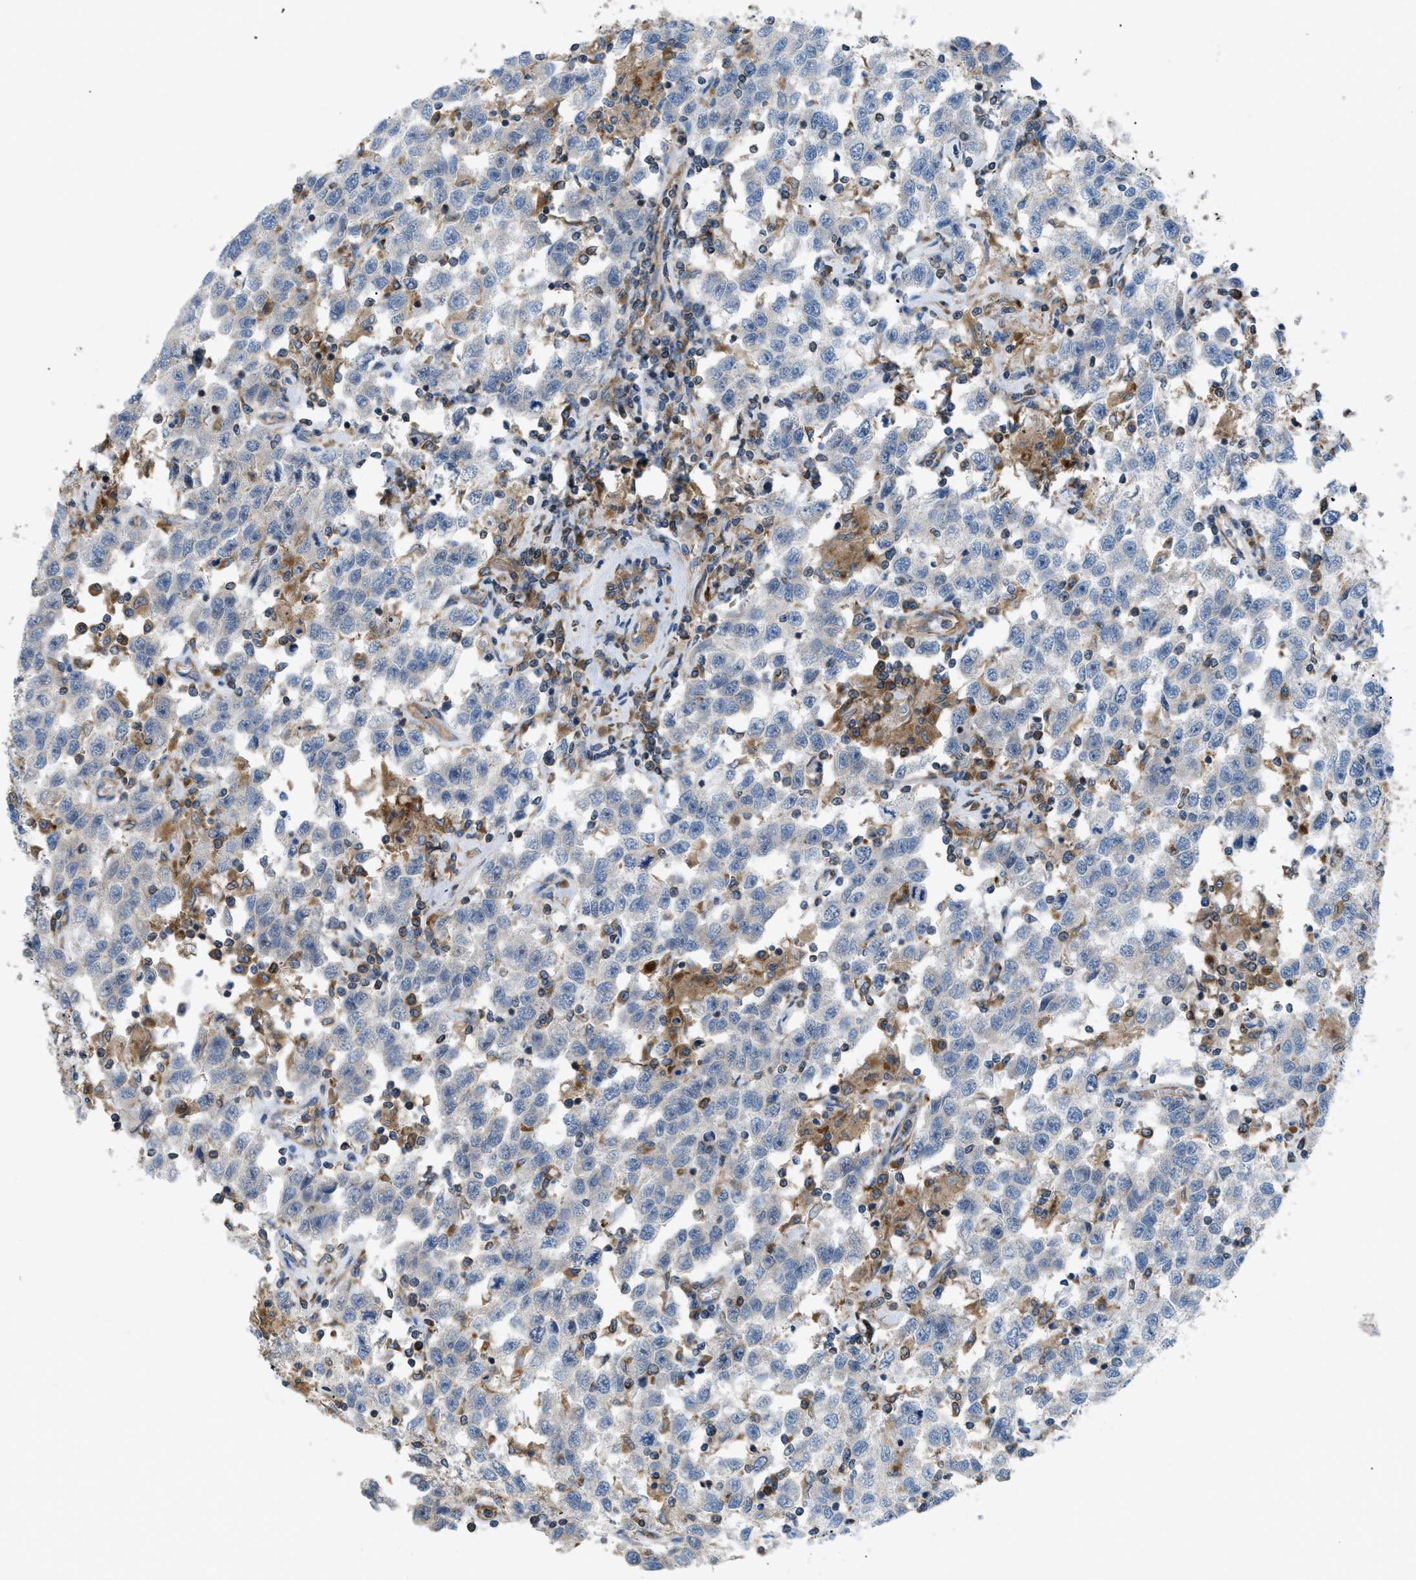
{"staining": {"intensity": "negative", "quantity": "none", "location": "none"}, "tissue": "testis cancer", "cell_type": "Tumor cells", "image_type": "cancer", "snomed": [{"axis": "morphology", "description": "Seminoma, NOS"}, {"axis": "topography", "description": "Testis"}], "caption": "This micrograph is of seminoma (testis) stained with immunohistochemistry (IHC) to label a protein in brown with the nuclei are counter-stained blue. There is no staining in tumor cells.", "gene": "ATP2A3", "patient": {"sex": "male", "age": 41}}